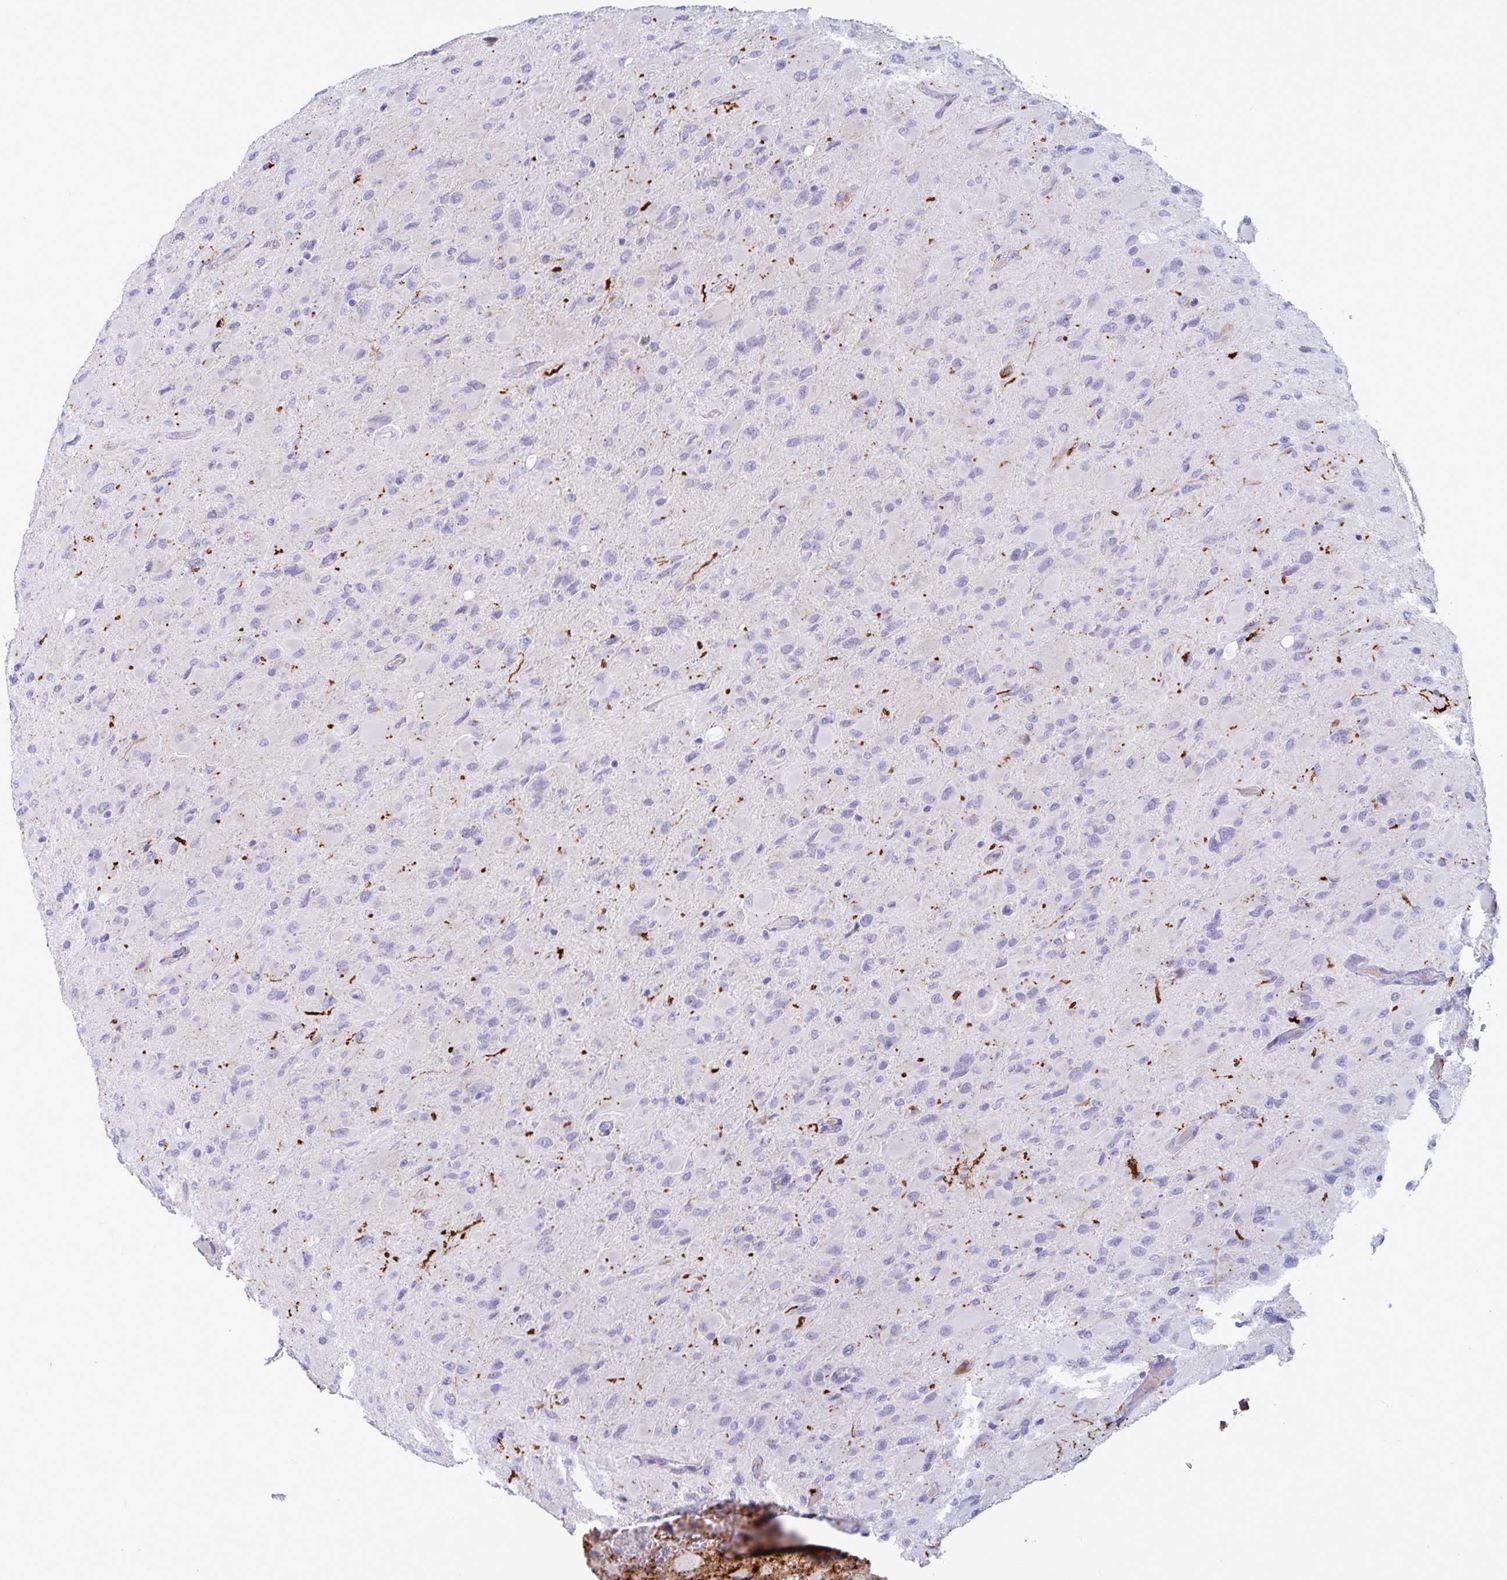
{"staining": {"intensity": "negative", "quantity": "none", "location": "none"}, "tissue": "glioma", "cell_type": "Tumor cells", "image_type": "cancer", "snomed": [{"axis": "morphology", "description": "Glioma, malignant, High grade"}, {"axis": "topography", "description": "Cerebral cortex"}], "caption": "IHC image of neoplastic tissue: high-grade glioma (malignant) stained with DAB reveals no significant protein staining in tumor cells. (Immunohistochemistry (ihc), brightfield microscopy, high magnification).", "gene": "TAS2R38", "patient": {"sex": "female", "age": 36}}